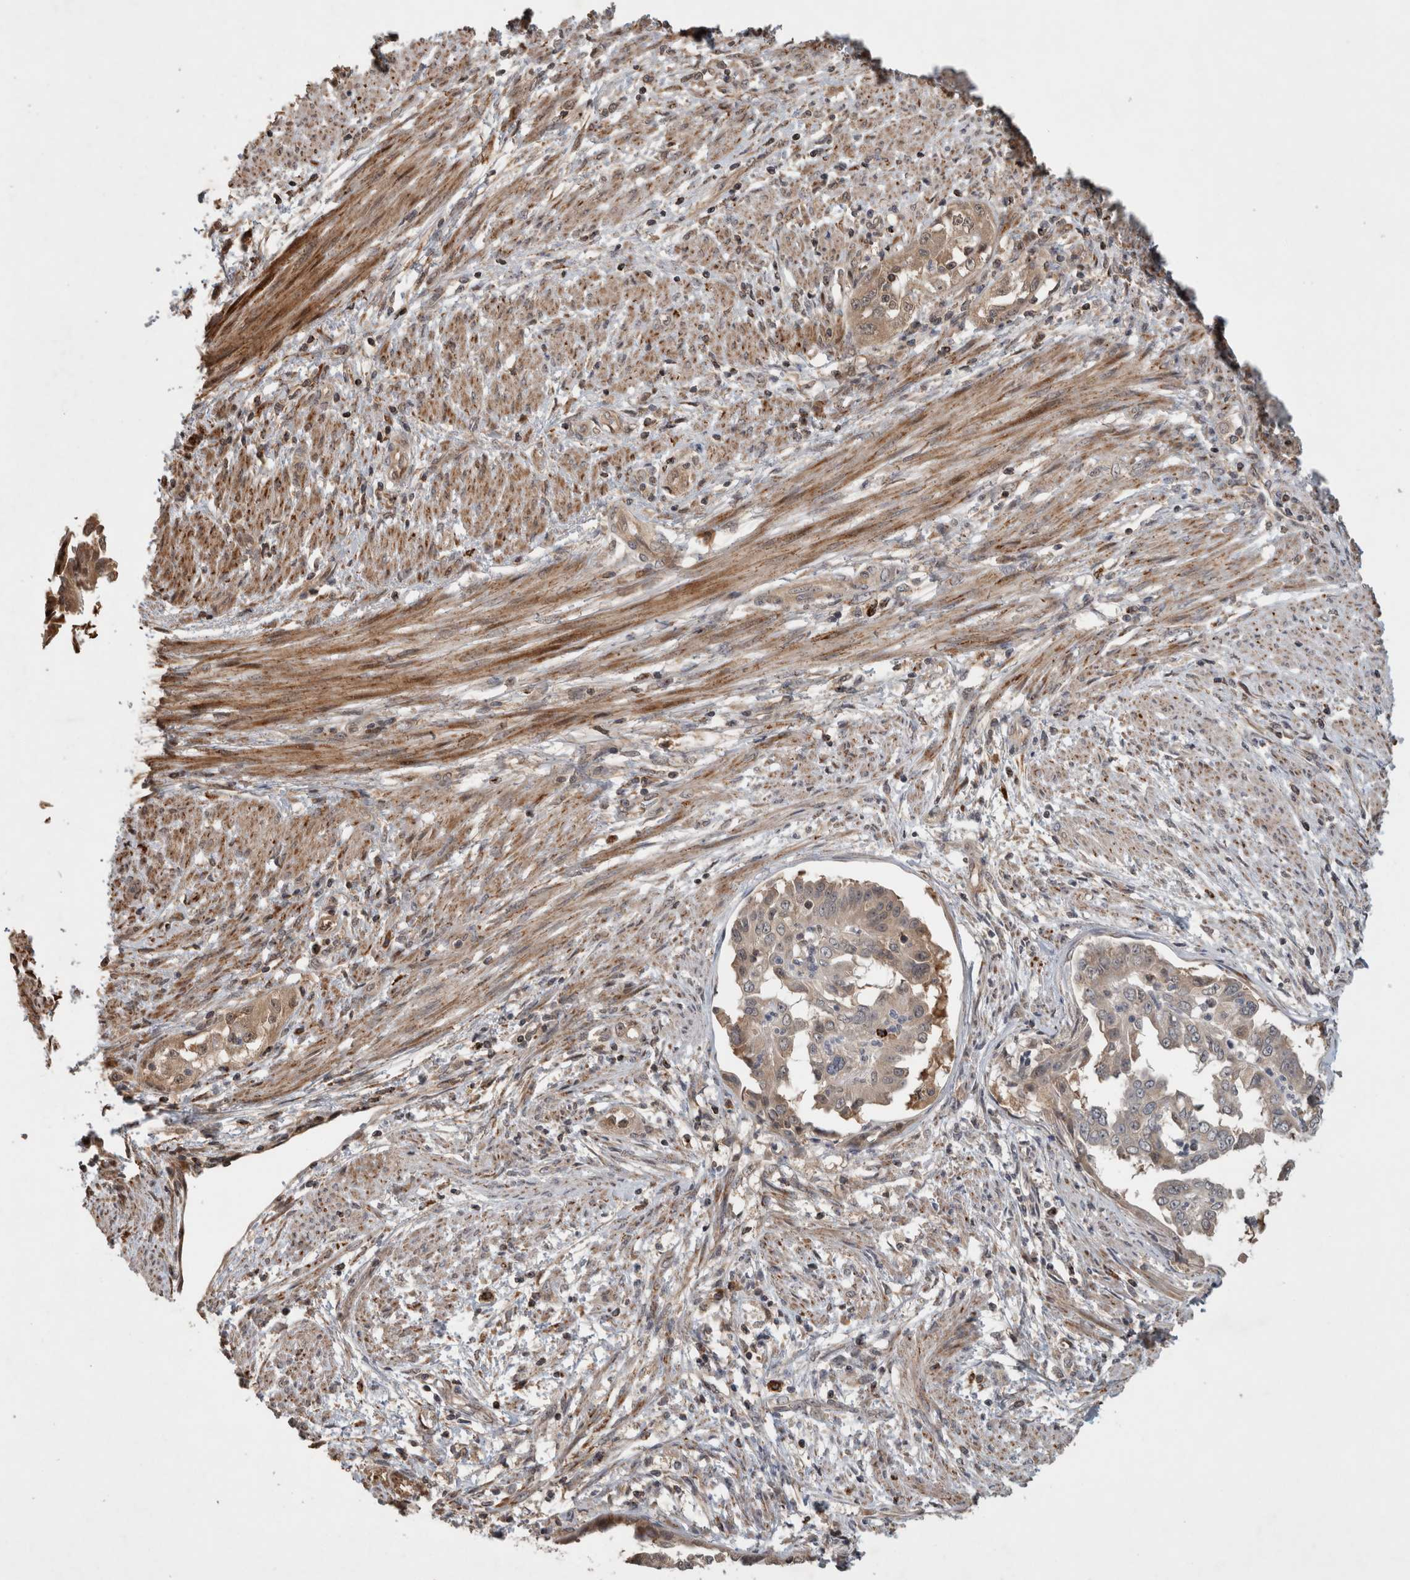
{"staining": {"intensity": "moderate", "quantity": "25%-75%", "location": "cytoplasmic/membranous,nuclear"}, "tissue": "endometrial cancer", "cell_type": "Tumor cells", "image_type": "cancer", "snomed": [{"axis": "morphology", "description": "Adenocarcinoma, NOS"}, {"axis": "topography", "description": "Endometrium"}], "caption": "This photomicrograph demonstrates immunohistochemistry (IHC) staining of human endometrial cancer (adenocarcinoma), with medium moderate cytoplasmic/membranous and nuclear positivity in about 25%-75% of tumor cells.", "gene": "SERAC1", "patient": {"sex": "female", "age": 85}}